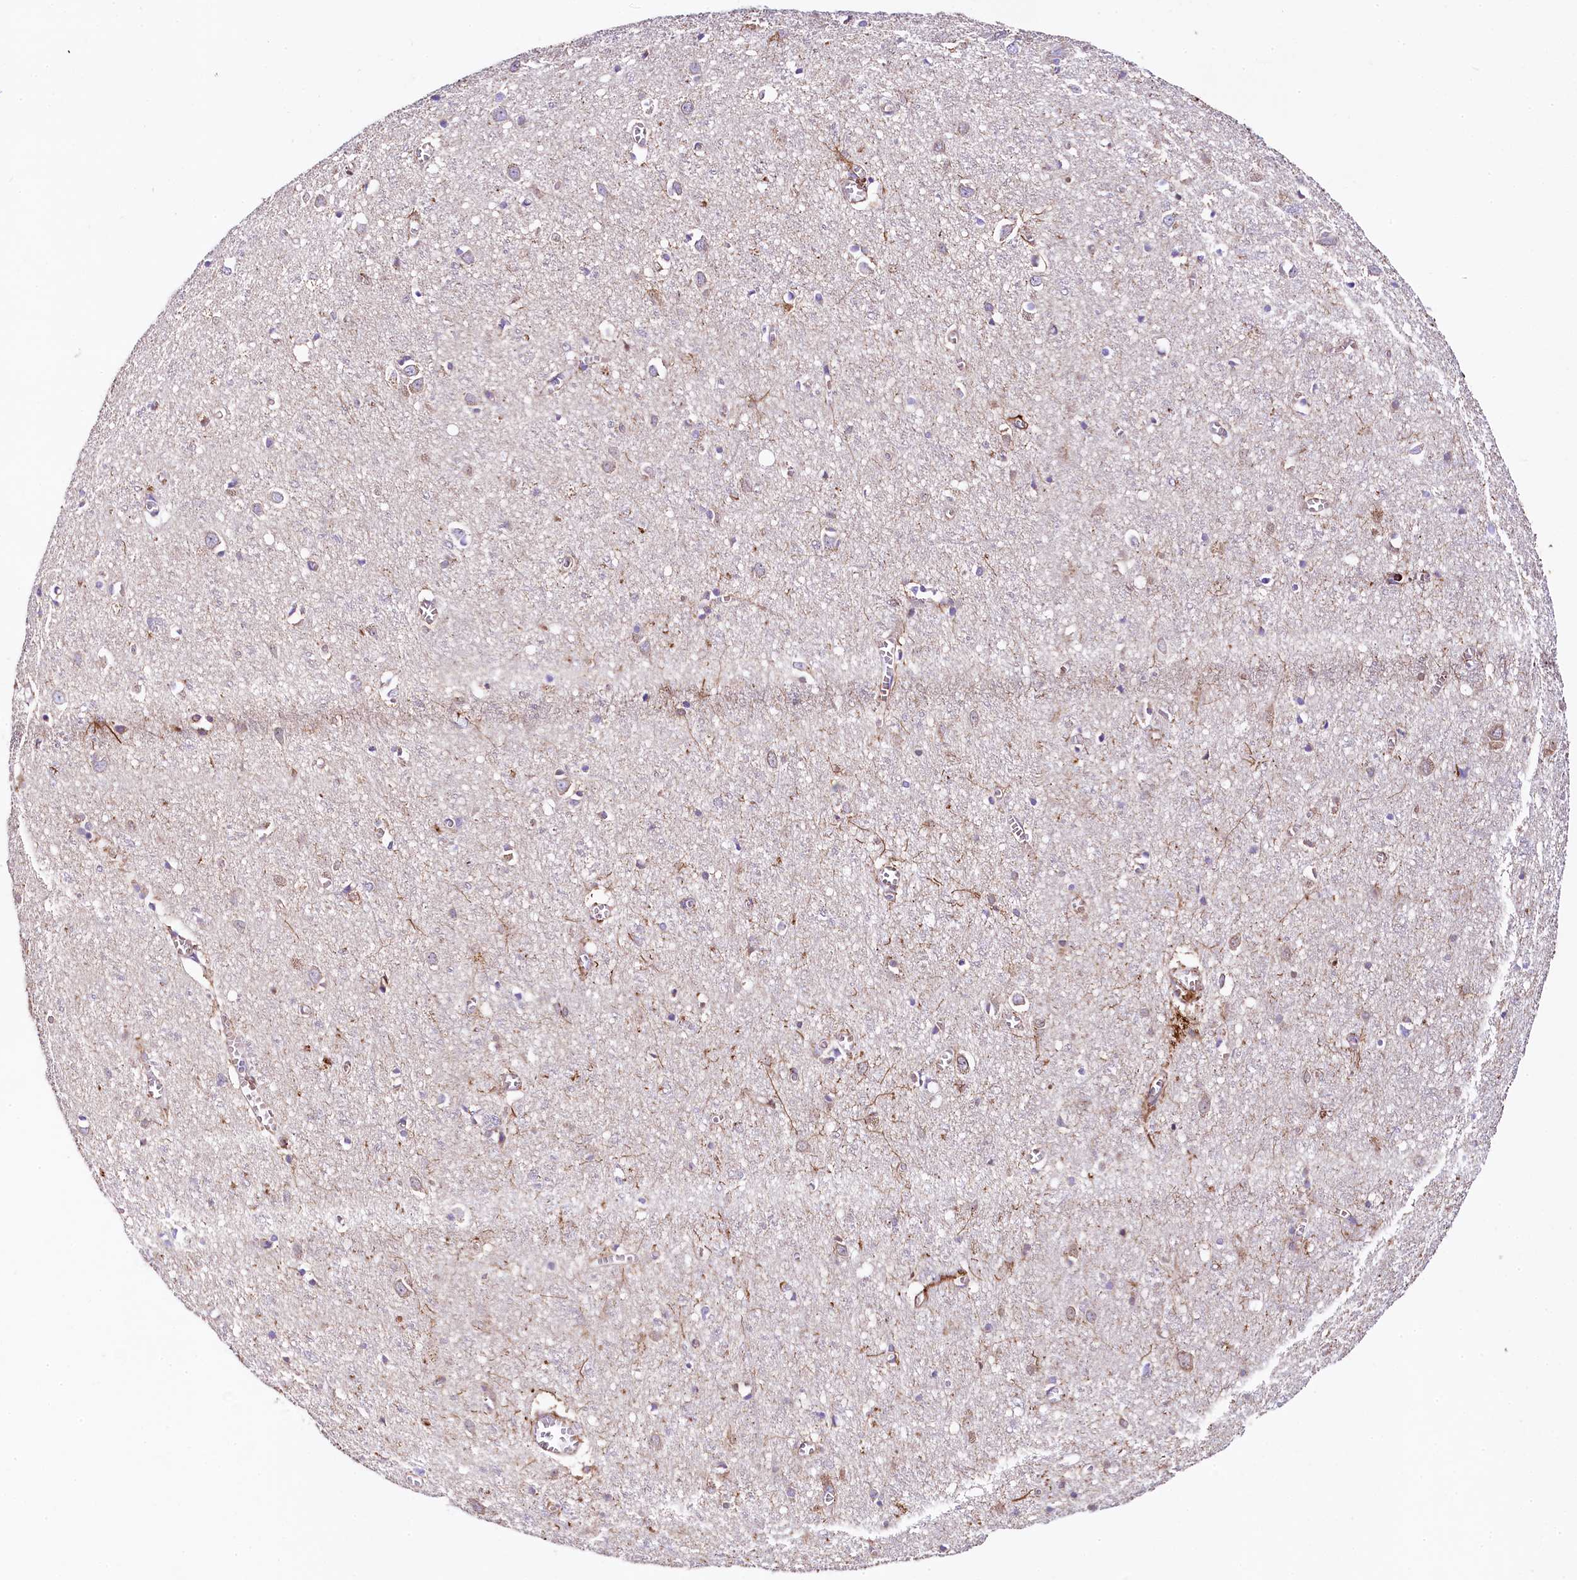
{"staining": {"intensity": "moderate", "quantity": "25%-75%", "location": "cytoplasmic/membranous"}, "tissue": "cerebral cortex", "cell_type": "Endothelial cells", "image_type": "normal", "snomed": [{"axis": "morphology", "description": "Normal tissue, NOS"}, {"axis": "topography", "description": "Cerebral cortex"}], "caption": "DAB immunohistochemical staining of normal cerebral cortex shows moderate cytoplasmic/membranous protein positivity in approximately 25%-75% of endothelial cells. (Stains: DAB in brown, nuclei in blue, Microscopy: brightfield microscopy at high magnification).", "gene": "CLYBL", "patient": {"sex": "female", "age": 64}}